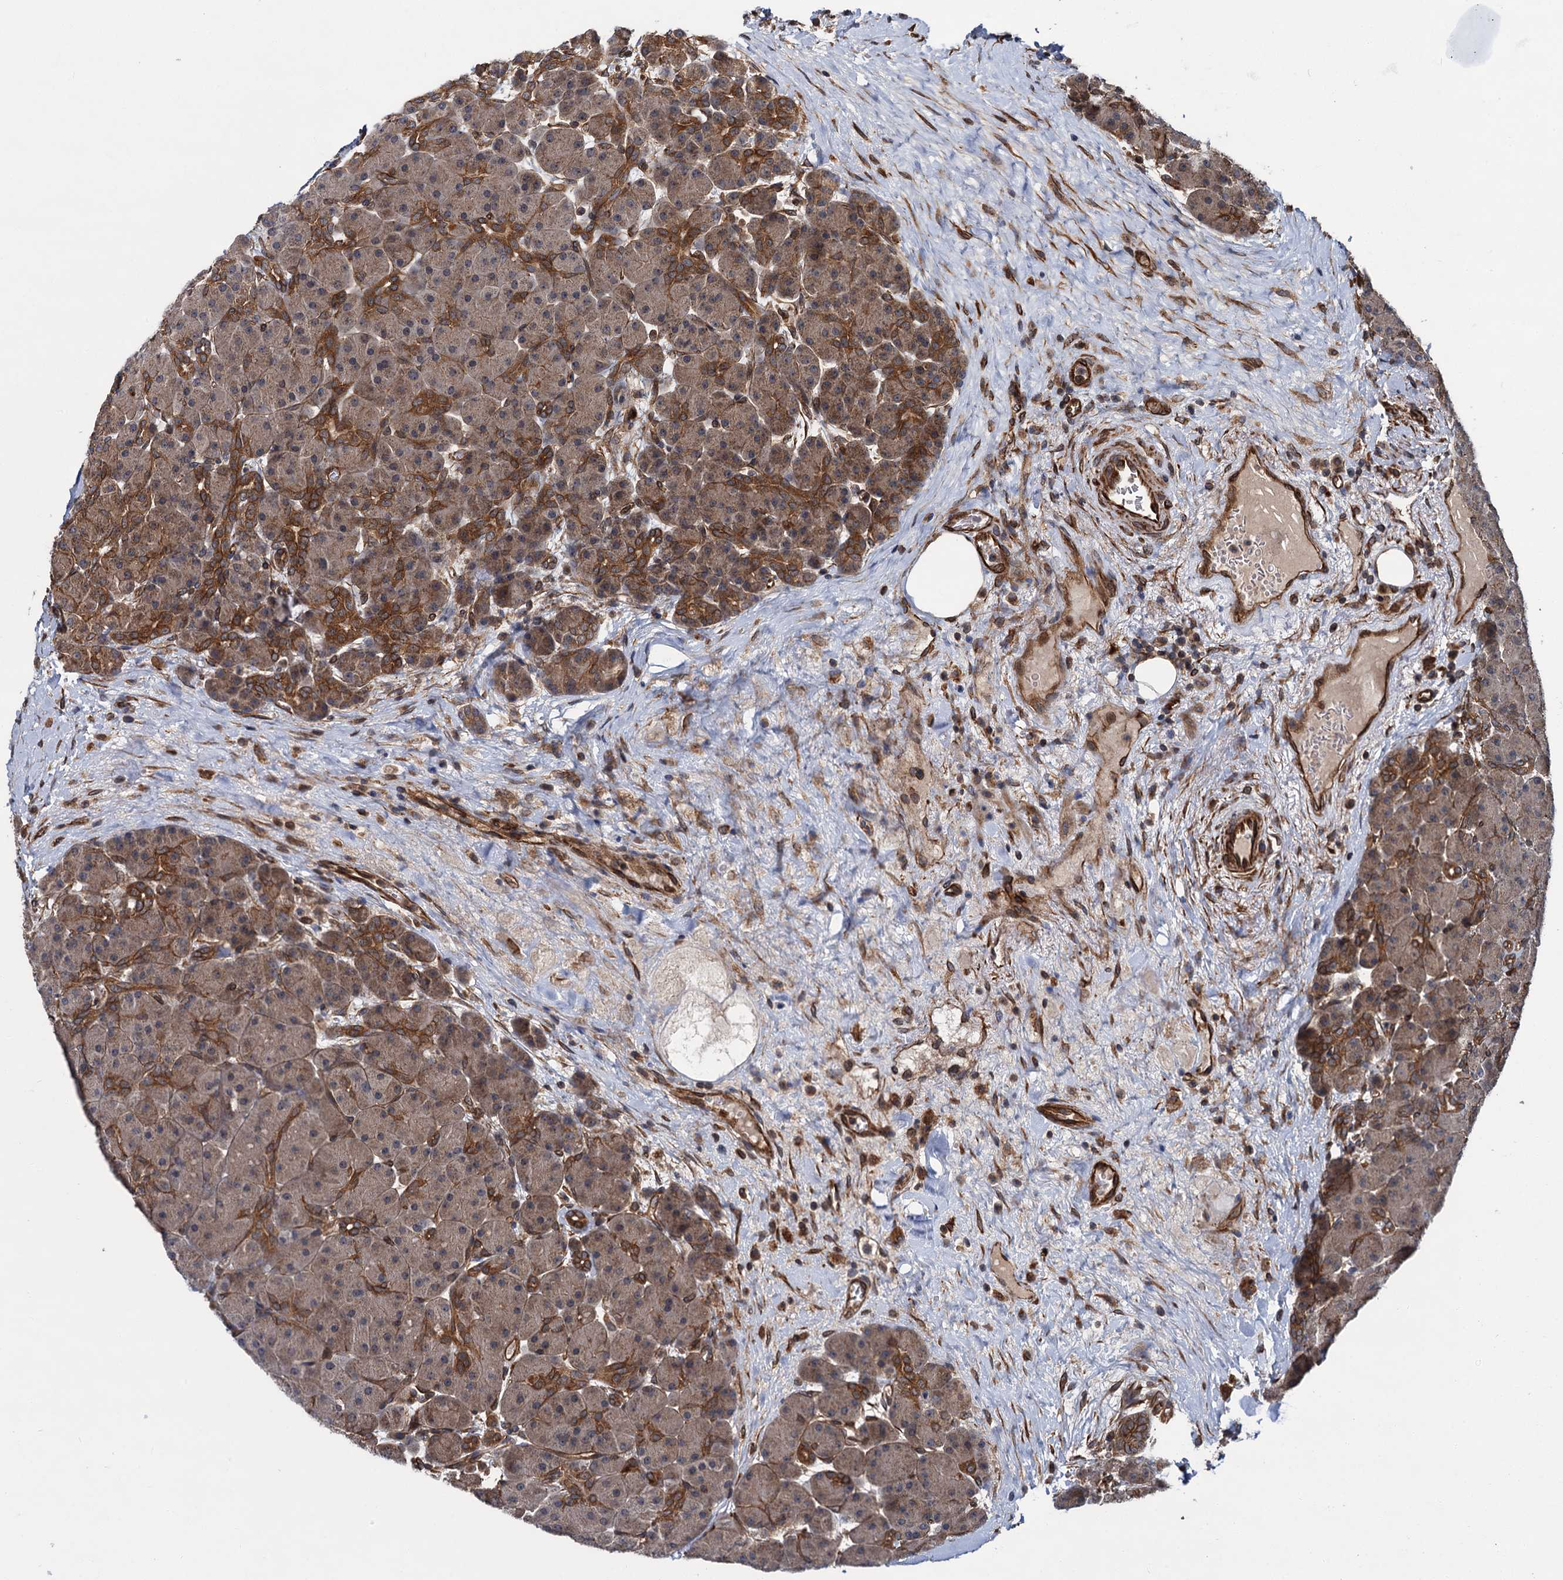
{"staining": {"intensity": "moderate", "quantity": "25%-75%", "location": "cytoplasmic/membranous"}, "tissue": "pancreas", "cell_type": "Exocrine glandular cells", "image_type": "normal", "snomed": [{"axis": "morphology", "description": "Normal tissue, NOS"}, {"axis": "topography", "description": "Pancreas"}], "caption": "A high-resolution image shows IHC staining of normal pancreas, which shows moderate cytoplasmic/membranous positivity in approximately 25%-75% of exocrine glandular cells.", "gene": "ZFYVE19", "patient": {"sex": "male", "age": 66}}